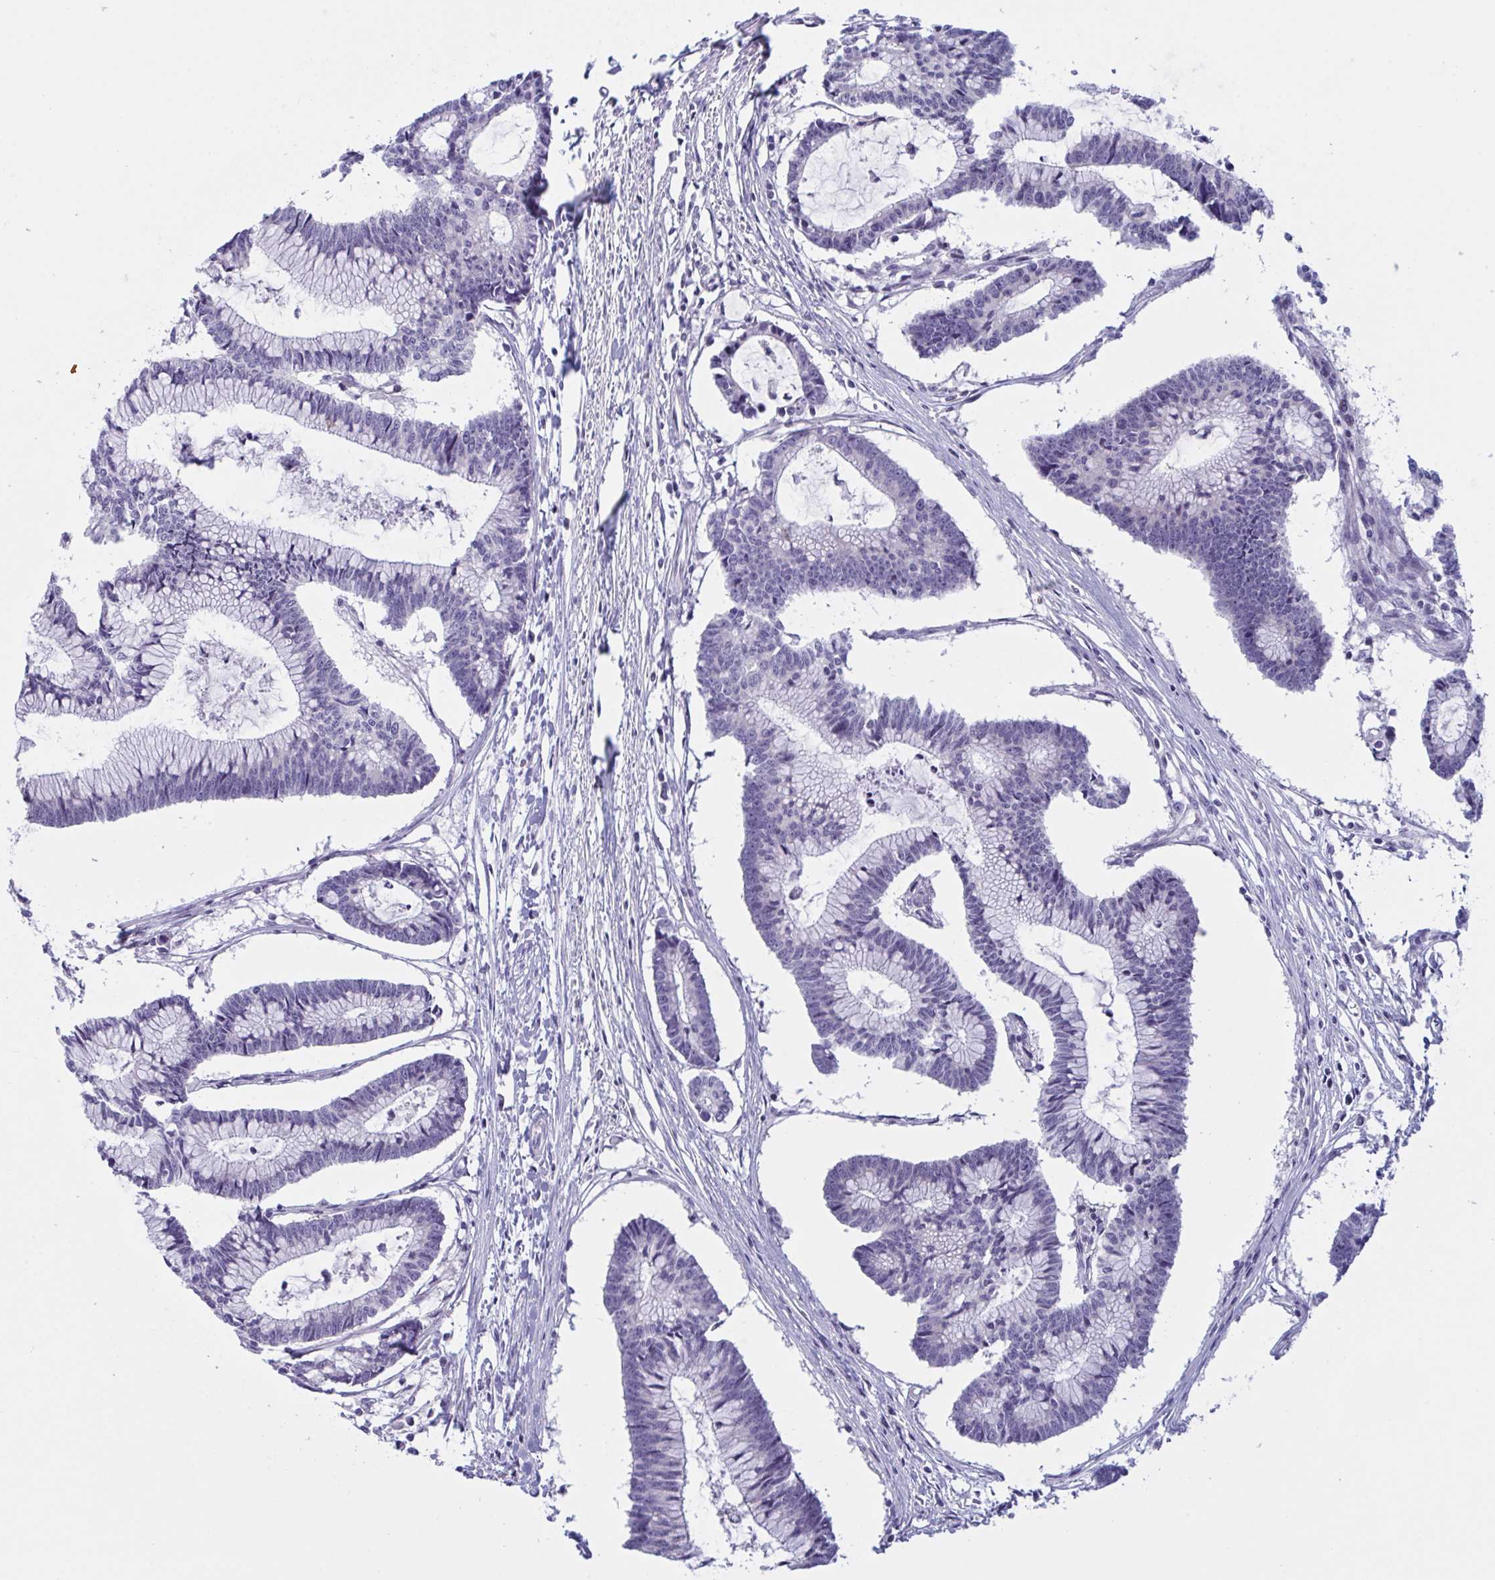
{"staining": {"intensity": "negative", "quantity": "none", "location": "none"}, "tissue": "colorectal cancer", "cell_type": "Tumor cells", "image_type": "cancer", "snomed": [{"axis": "morphology", "description": "Adenocarcinoma, NOS"}, {"axis": "topography", "description": "Colon"}], "caption": "There is no significant positivity in tumor cells of colorectal cancer (adenocarcinoma).", "gene": "NAA30", "patient": {"sex": "female", "age": 78}}